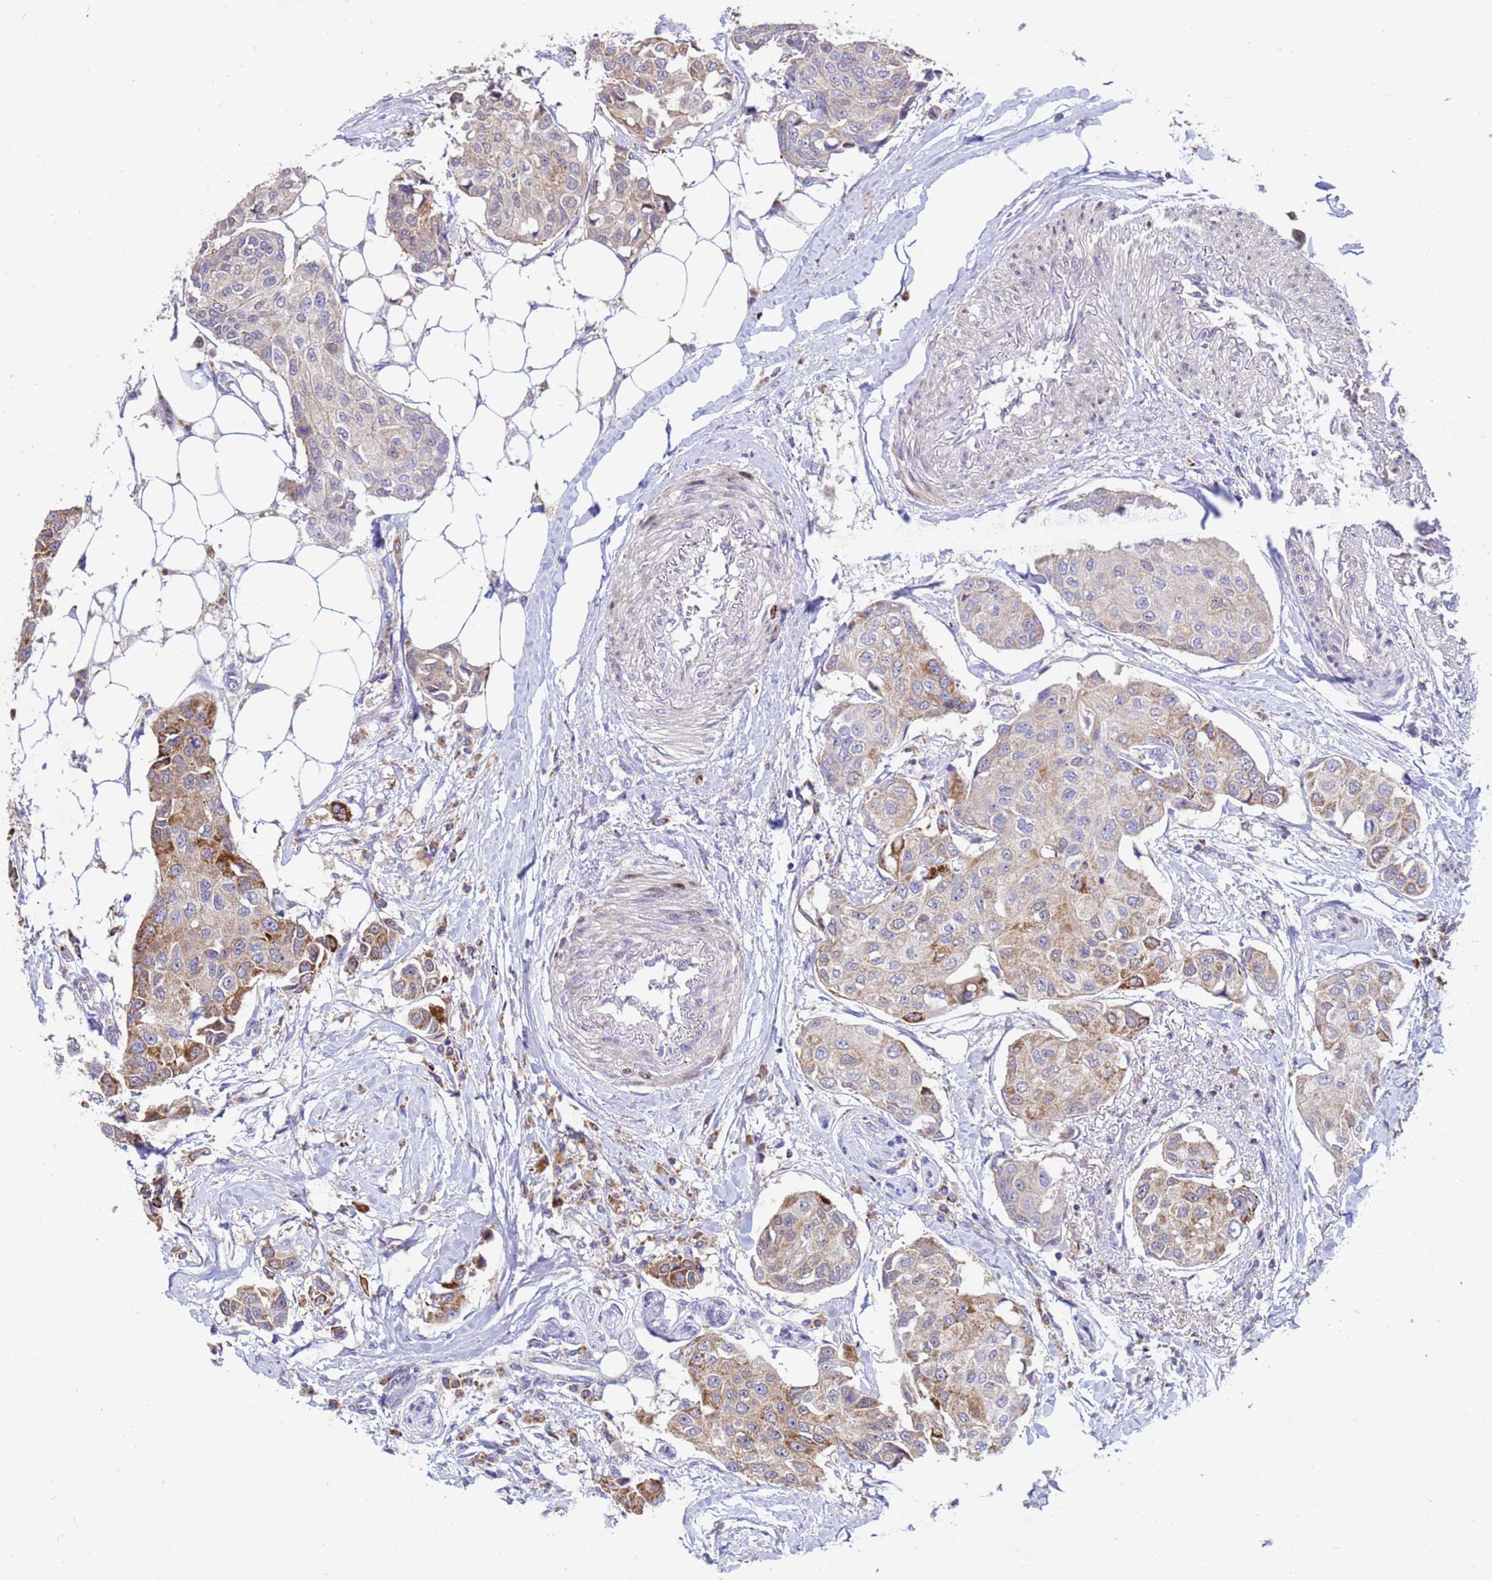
{"staining": {"intensity": "moderate", "quantity": "<25%", "location": "cytoplasmic/membranous"}, "tissue": "breast cancer", "cell_type": "Tumor cells", "image_type": "cancer", "snomed": [{"axis": "morphology", "description": "Duct carcinoma"}, {"axis": "topography", "description": "Breast"}], "caption": "Breast cancer was stained to show a protein in brown. There is low levels of moderate cytoplasmic/membranous expression in about <25% of tumor cells.", "gene": "TUBGCP3", "patient": {"sex": "female", "age": 80}}